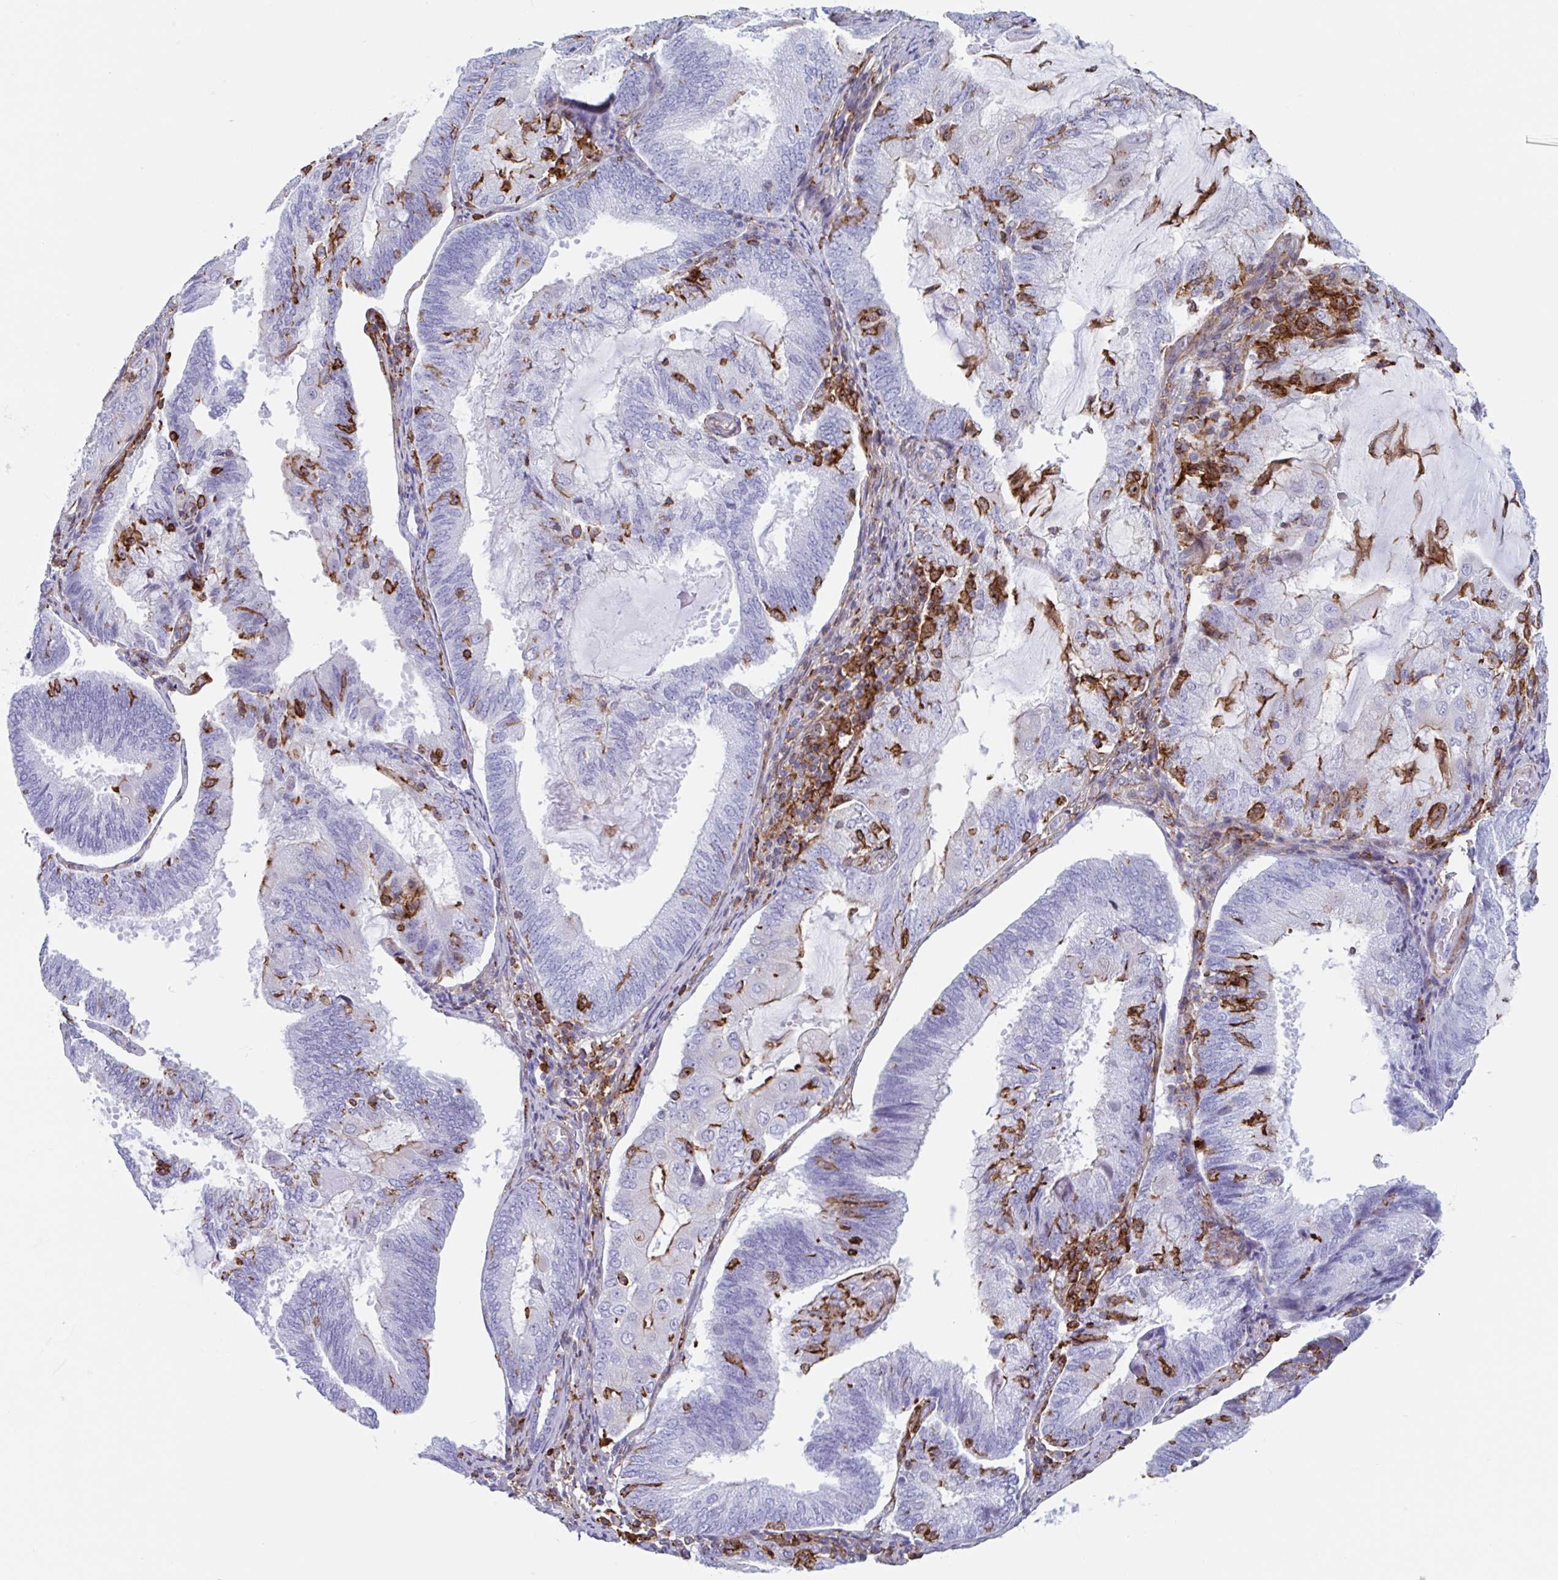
{"staining": {"intensity": "moderate", "quantity": "<25%", "location": "cytoplasmic/membranous"}, "tissue": "endometrial cancer", "cell_type": "Tumor cells", "image_type": "cancer", "snomed": [{"axis": "morphology", "description": "Adenocarcinoma, NOS"}, {"axis": "topography", "description": "Endometrium"}], "caption": "Tumor cells display low levels of moderate cytoplasmic/membranous expression in about <25% of cells in adenocarcinoma (endometrial). (DAB (3,3'-diaminobenzidine) = brown stain, brightfield microscopy at high magnification).", "gene": "EFHD1", "patient": {"sex": "female", "age": 81}}